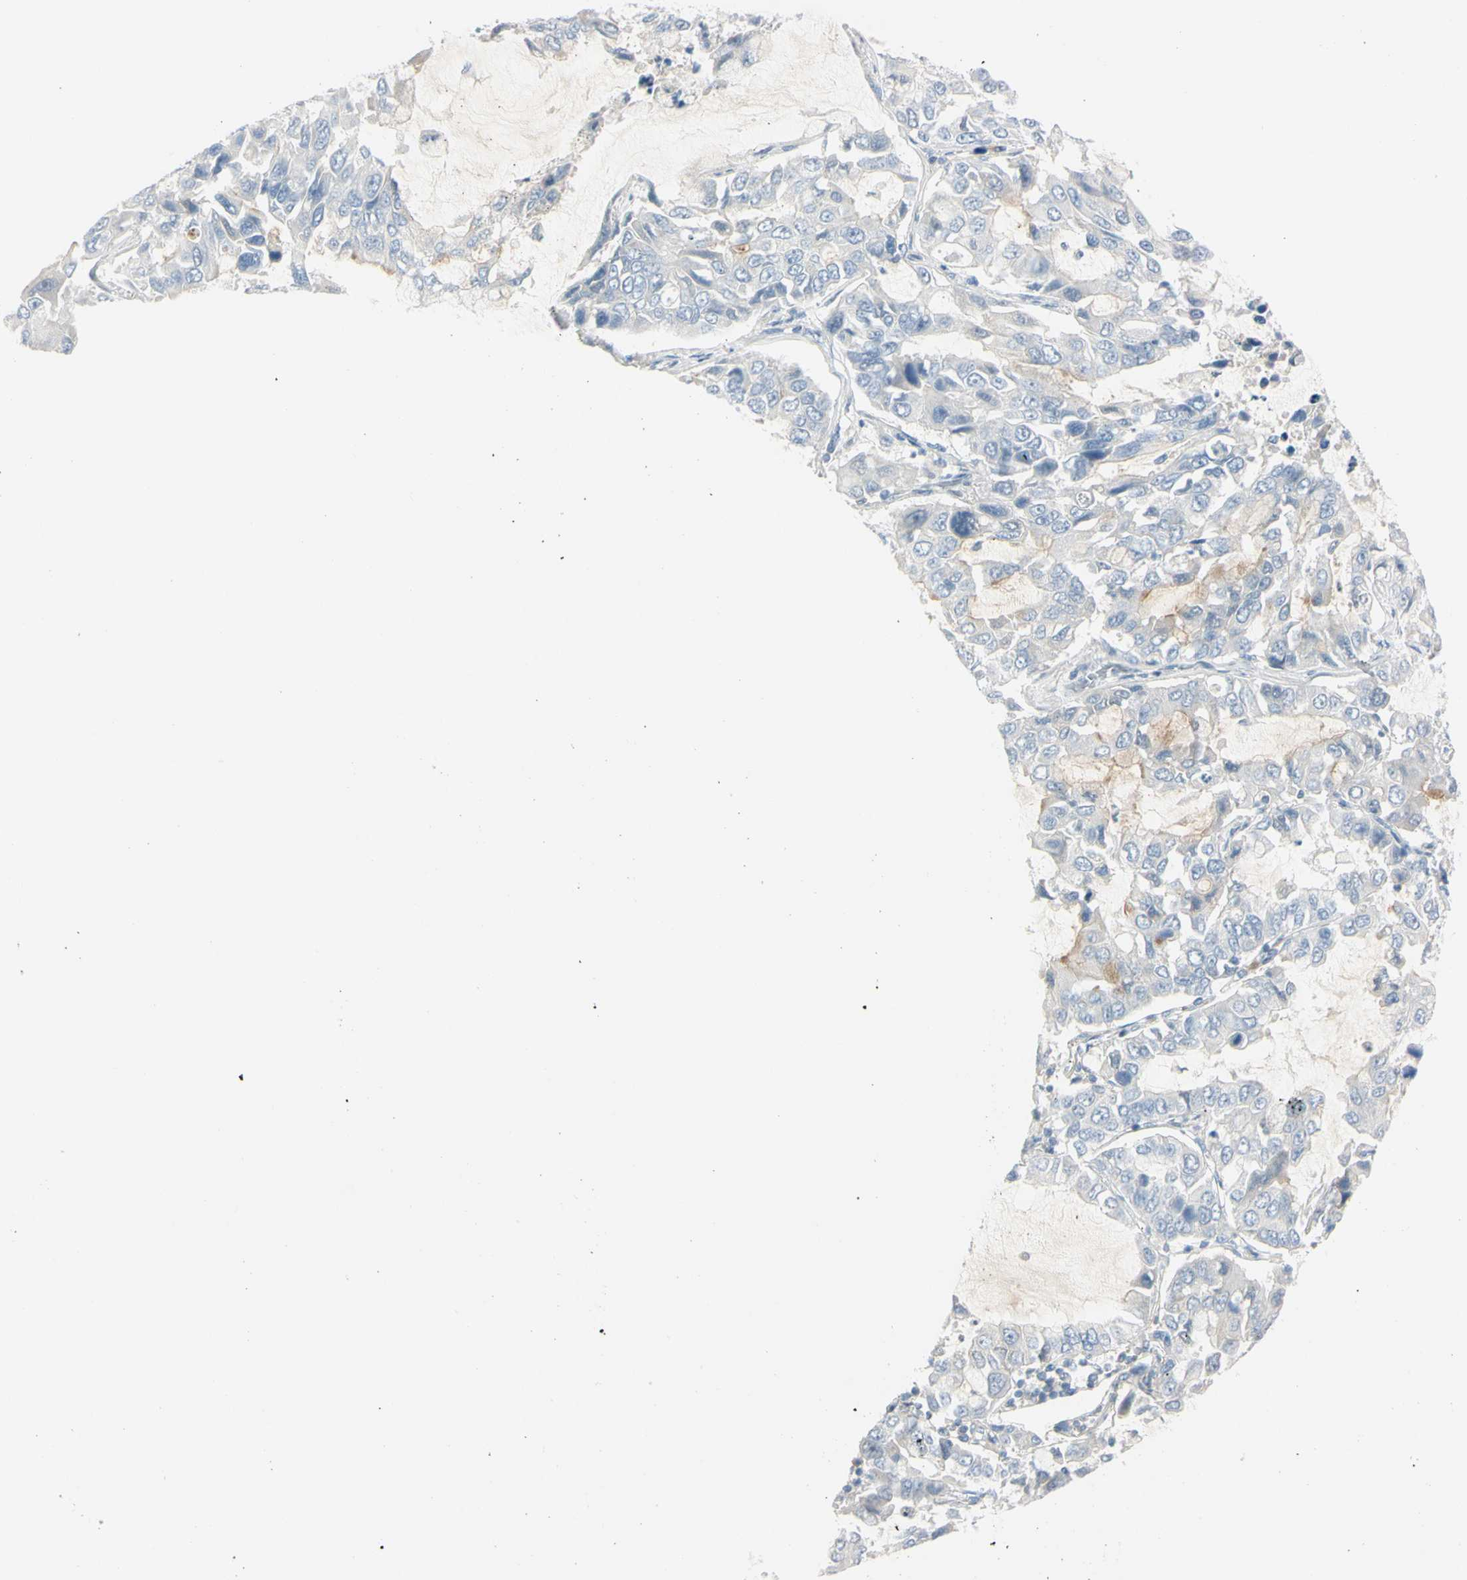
{"staining": {"intensity": "weak", "quantity": "<25%", "location": "cytoplasmic/membranous"}, "tissue": "lung cancer", "cell_type": "Tumor cells", "image_type": "cancer", "snomed": [{"axis": "morphology", "description": "Adenocarcinoma, NOS"}, {"axis": "topography", "description": "Lung"}], "caption": "There is no significant positivity in tumor cells of lung adenocarcinoma.", "gene": "ASB9", "patient": {"sex": "male", "age": 64}}